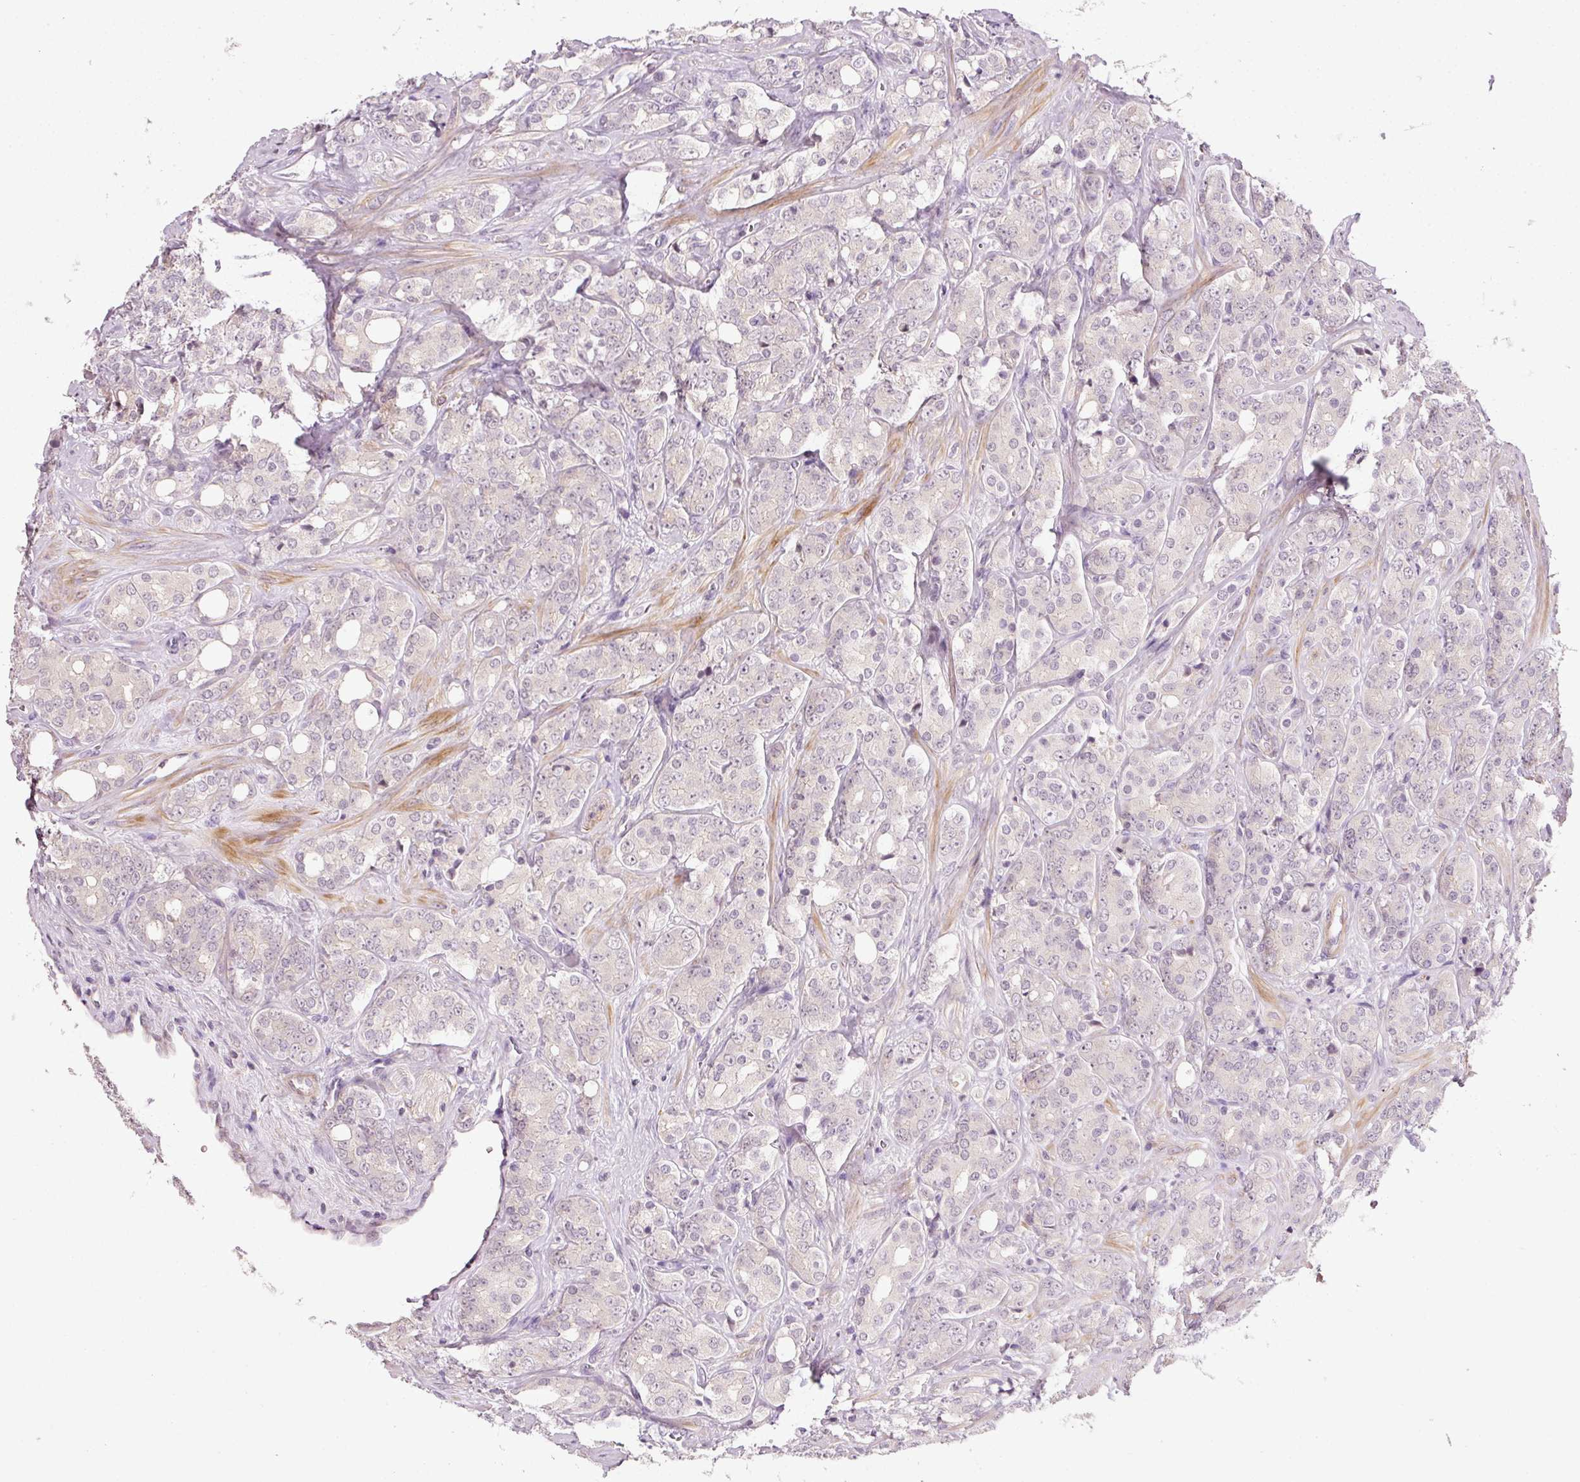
{"staining": {"intensity": "negative", "quantity": "none", "location": "none"}, "tissue": "prostate cancer", "cell_type": "Tumor cells", "image_type": "cancer", "snomed": [{"axis": "morphology", "description": "Adenocarcinoma, High grade"}, {"axis": "topography", "description": "Prostate"}], "caption": "DAB immunohistochemical staining of prostate cancer displays no significant expression in tumor cells.", "gene": "TIRAP", "patient": {"sex": "male", "age": 62}}